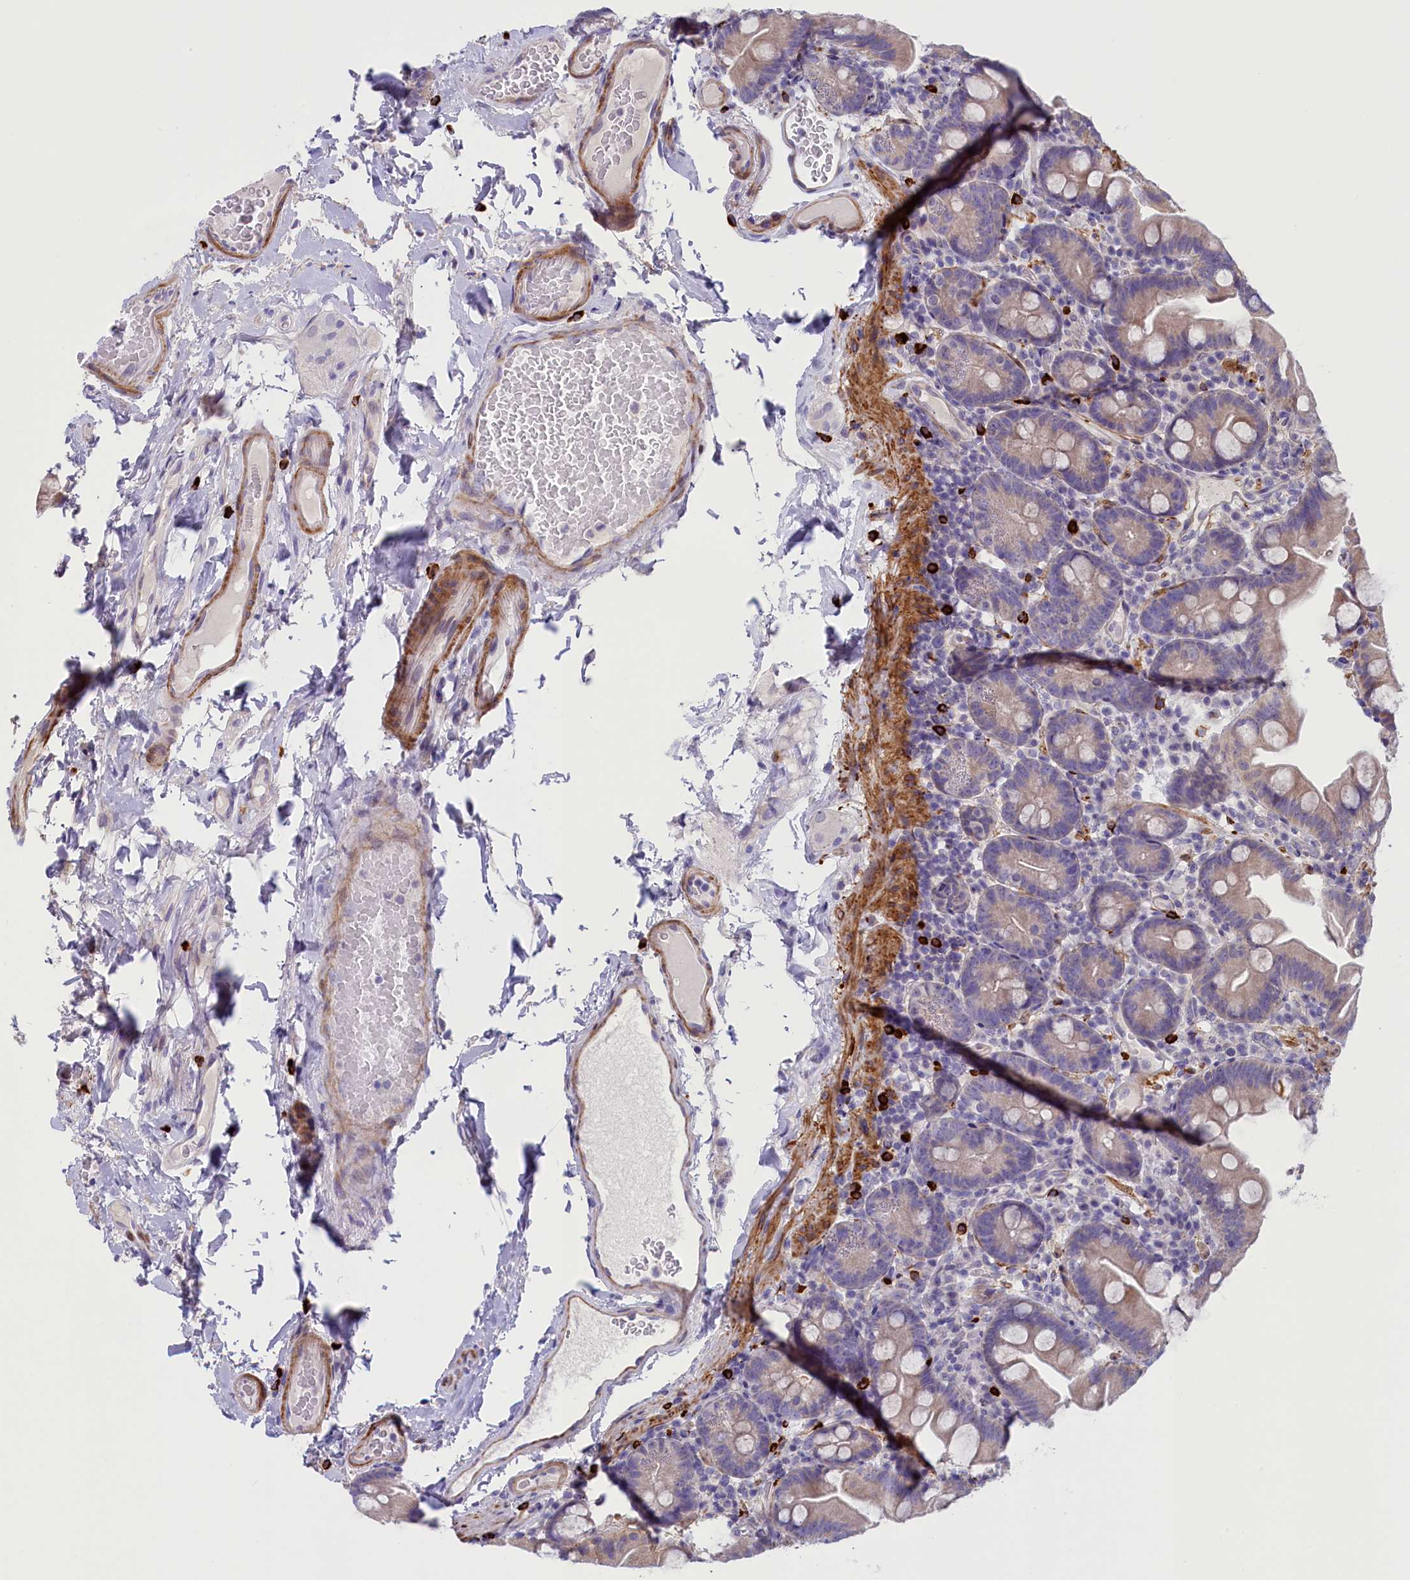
{"staining": {"intensity": "weak", "quantity": "25%-75%", "location": "cytoplasmic/membranous"}, "tissue": "small intestine", "cell_type": "Glandular cells", "image_type": "normal", "snomed": [{"axis": "morphology", "description": "Normal tissue, NOS"}, {"axis": "topography", "description": "Small intestine"}], "caption": "IHC staining of benign small intestine, which displays low levels of weak cytoplasmic/membranous staining in about 25%-75% of glandular cells indicating weak cytoplasmic/membranous protein staining. The staining was performed using DAB (3,3'-diaminobenzidine) (brown) for protein detection and nuclei were counterstained in hematoxylin (blue).", "gene": "RTTN", "patient": {"sex": "female", "age": 68}}